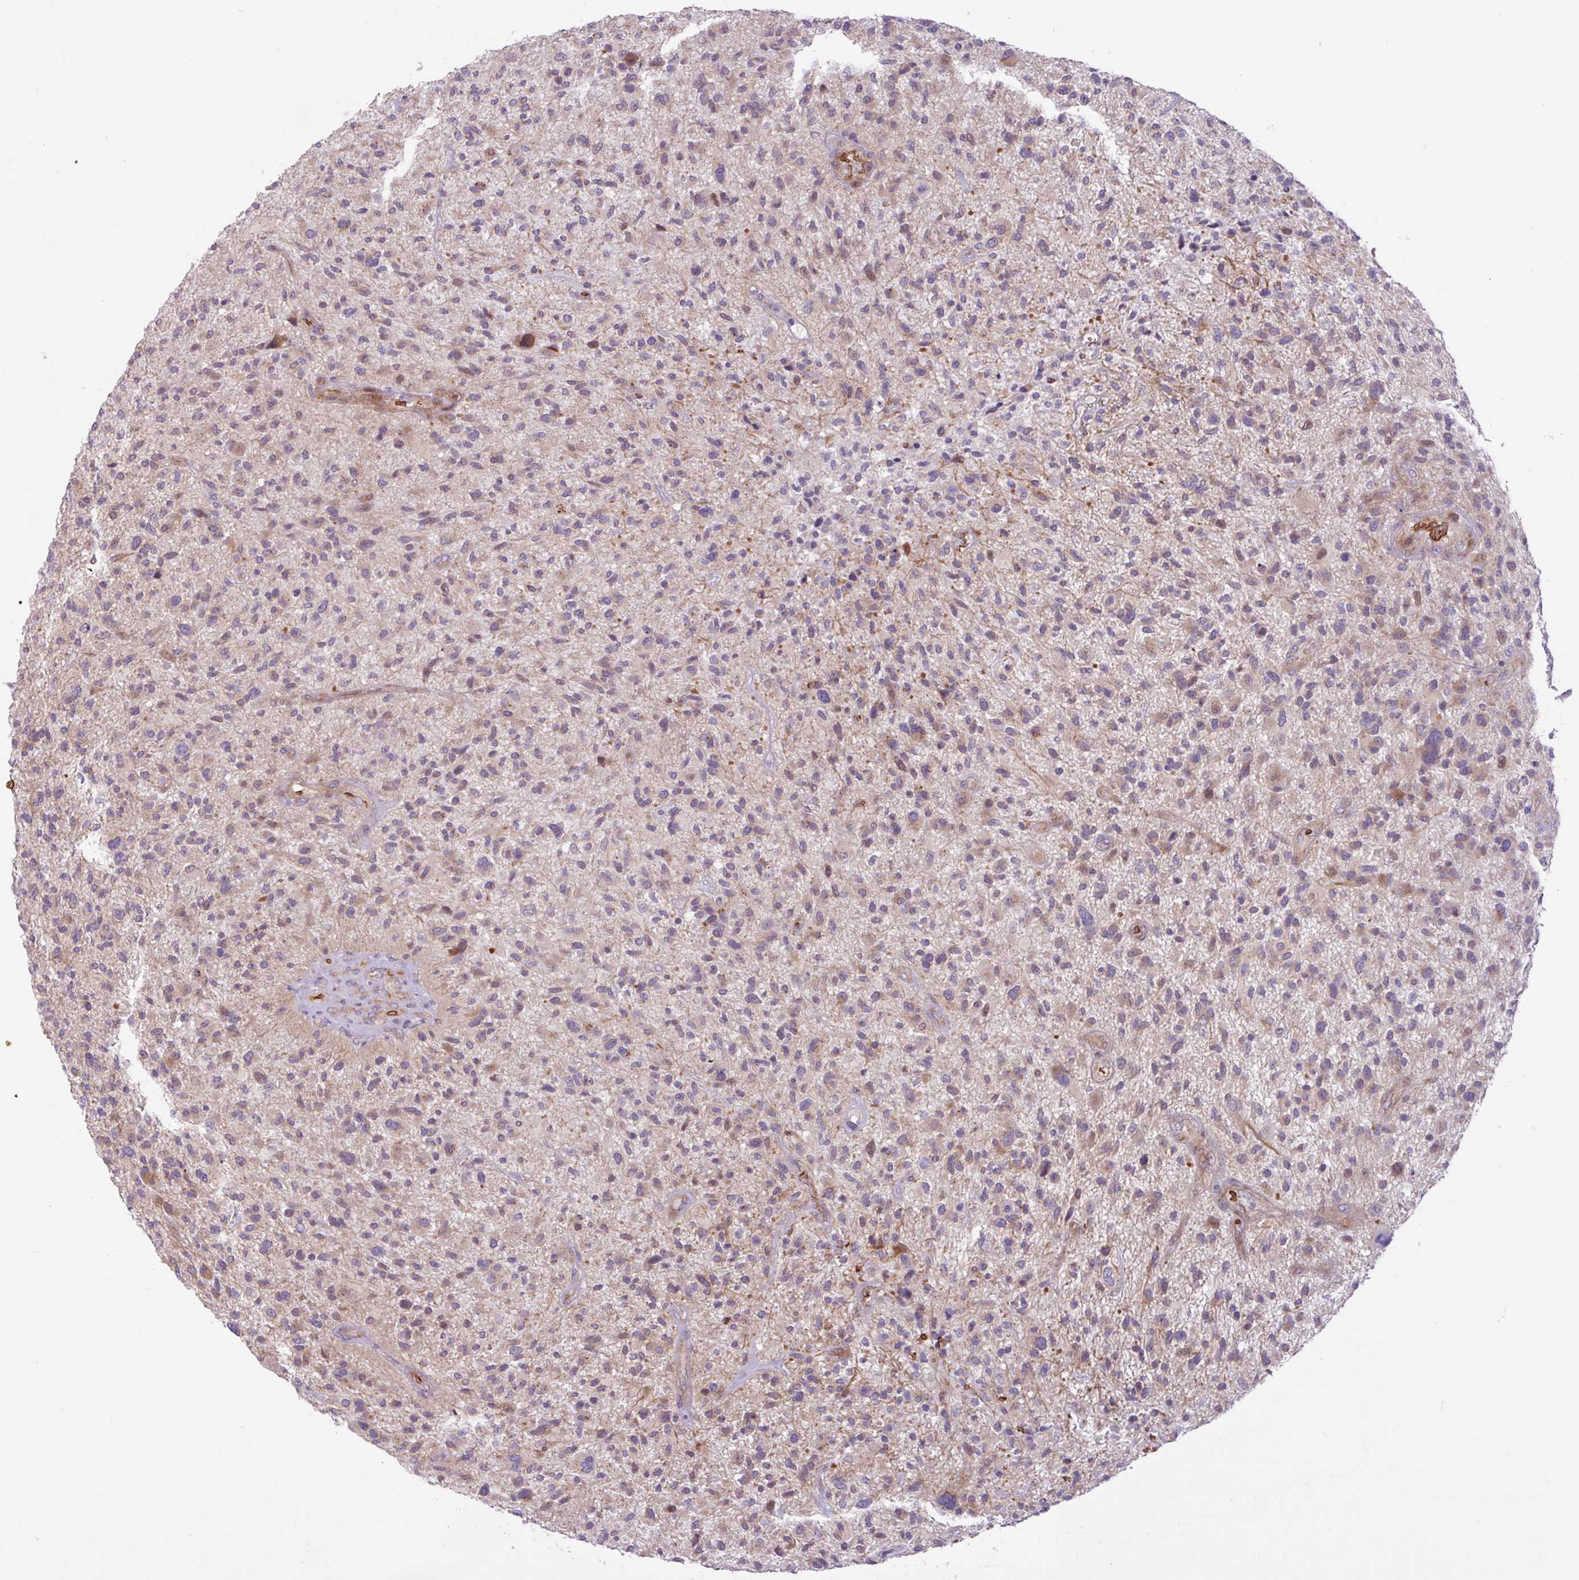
{"staining": {"intensity": "weak", "quantity": "25%-75%", "location": "cytoplasmic/membranous"}, "tissue": "glioma", "cell_type": "Tumor cells", "image_type": "cancer", "snomed": [{"axis": "morphology", "description": "Glioma, malignant, High grade"}, {"axis": "topography", "description": "Brain"}], "caption": "The photomicrograph demonstrates immunohistochemical staining of glioma. There is weak cytoplasmic/membranous staining is appreciated in approximately 25%-75% of tumor cells.", "gene": "RAD21L1", "patient": {"sex": "male", "age": 47}}